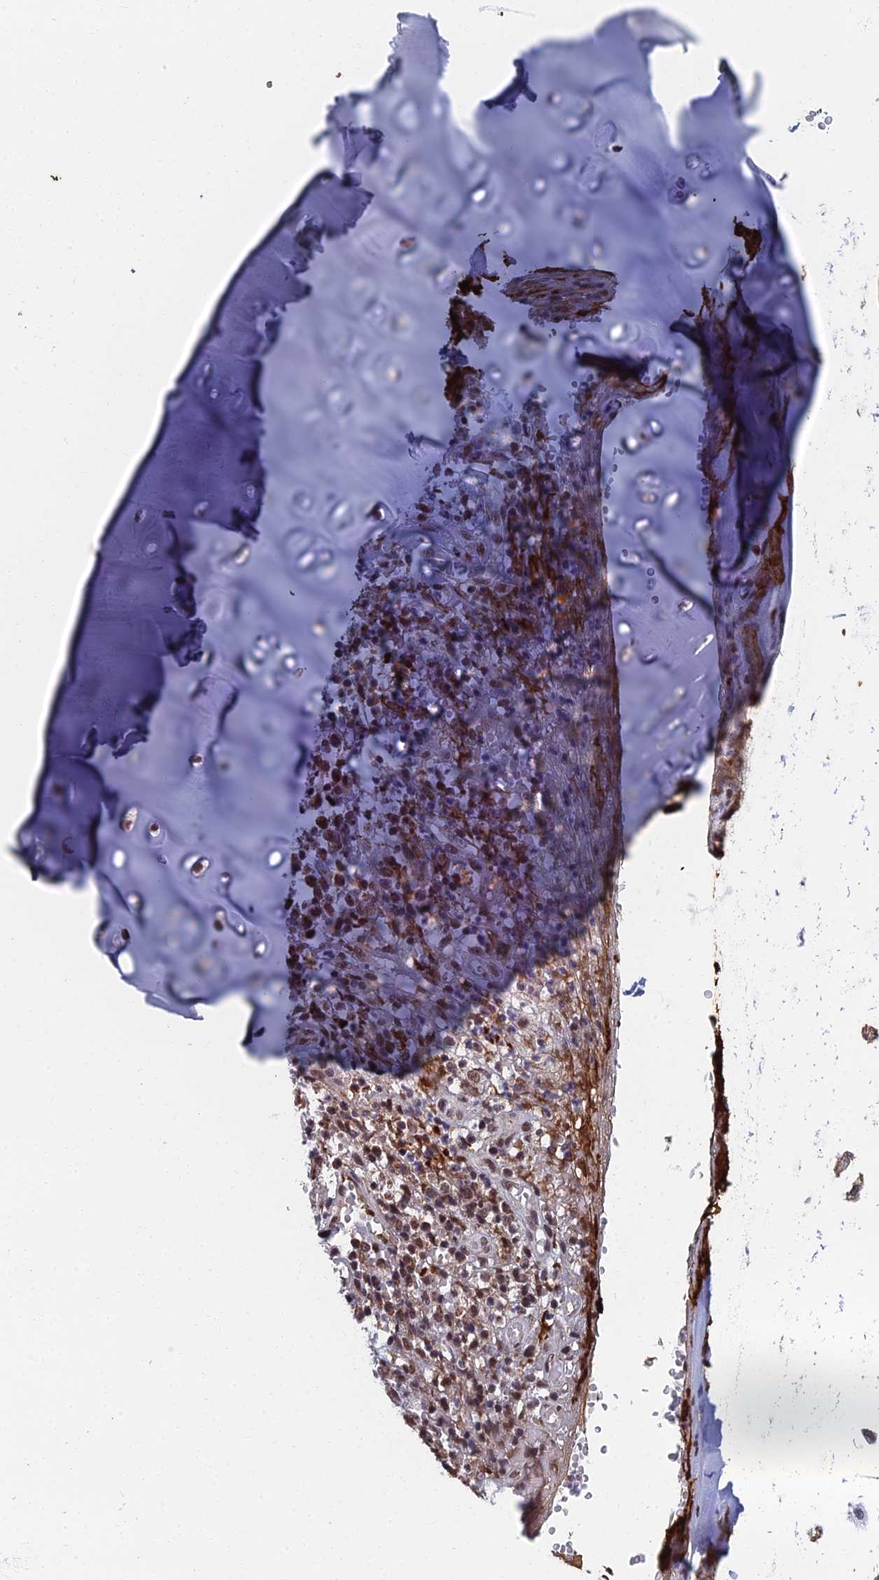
{"staining": {"intensity": "moderate", "quantity": ">75%", "location": "nuclear"}, "tissue": "soft tissue", "cell_type": "Chondrocytes", "image_type": "normal", "snomed": [{"axis": "morphology", "description": "Normal tissue, NOS"}, {"axis": "morphology", "description": "Basal cell carcinoma"}, {"axis": "topography", "description": "Cartilage tissue"}, {"axis": "topography", "description": "Nasopharynx"}, {"axis": "topography", "description": "Oral tissue"}], "caption": "Protein expression analysis of benign soft tissue reveals moderate nuclear staining in about >75% of chondrocytes.", "gene": "TAF13", "patient": {"sex": "female", "age": 77}}